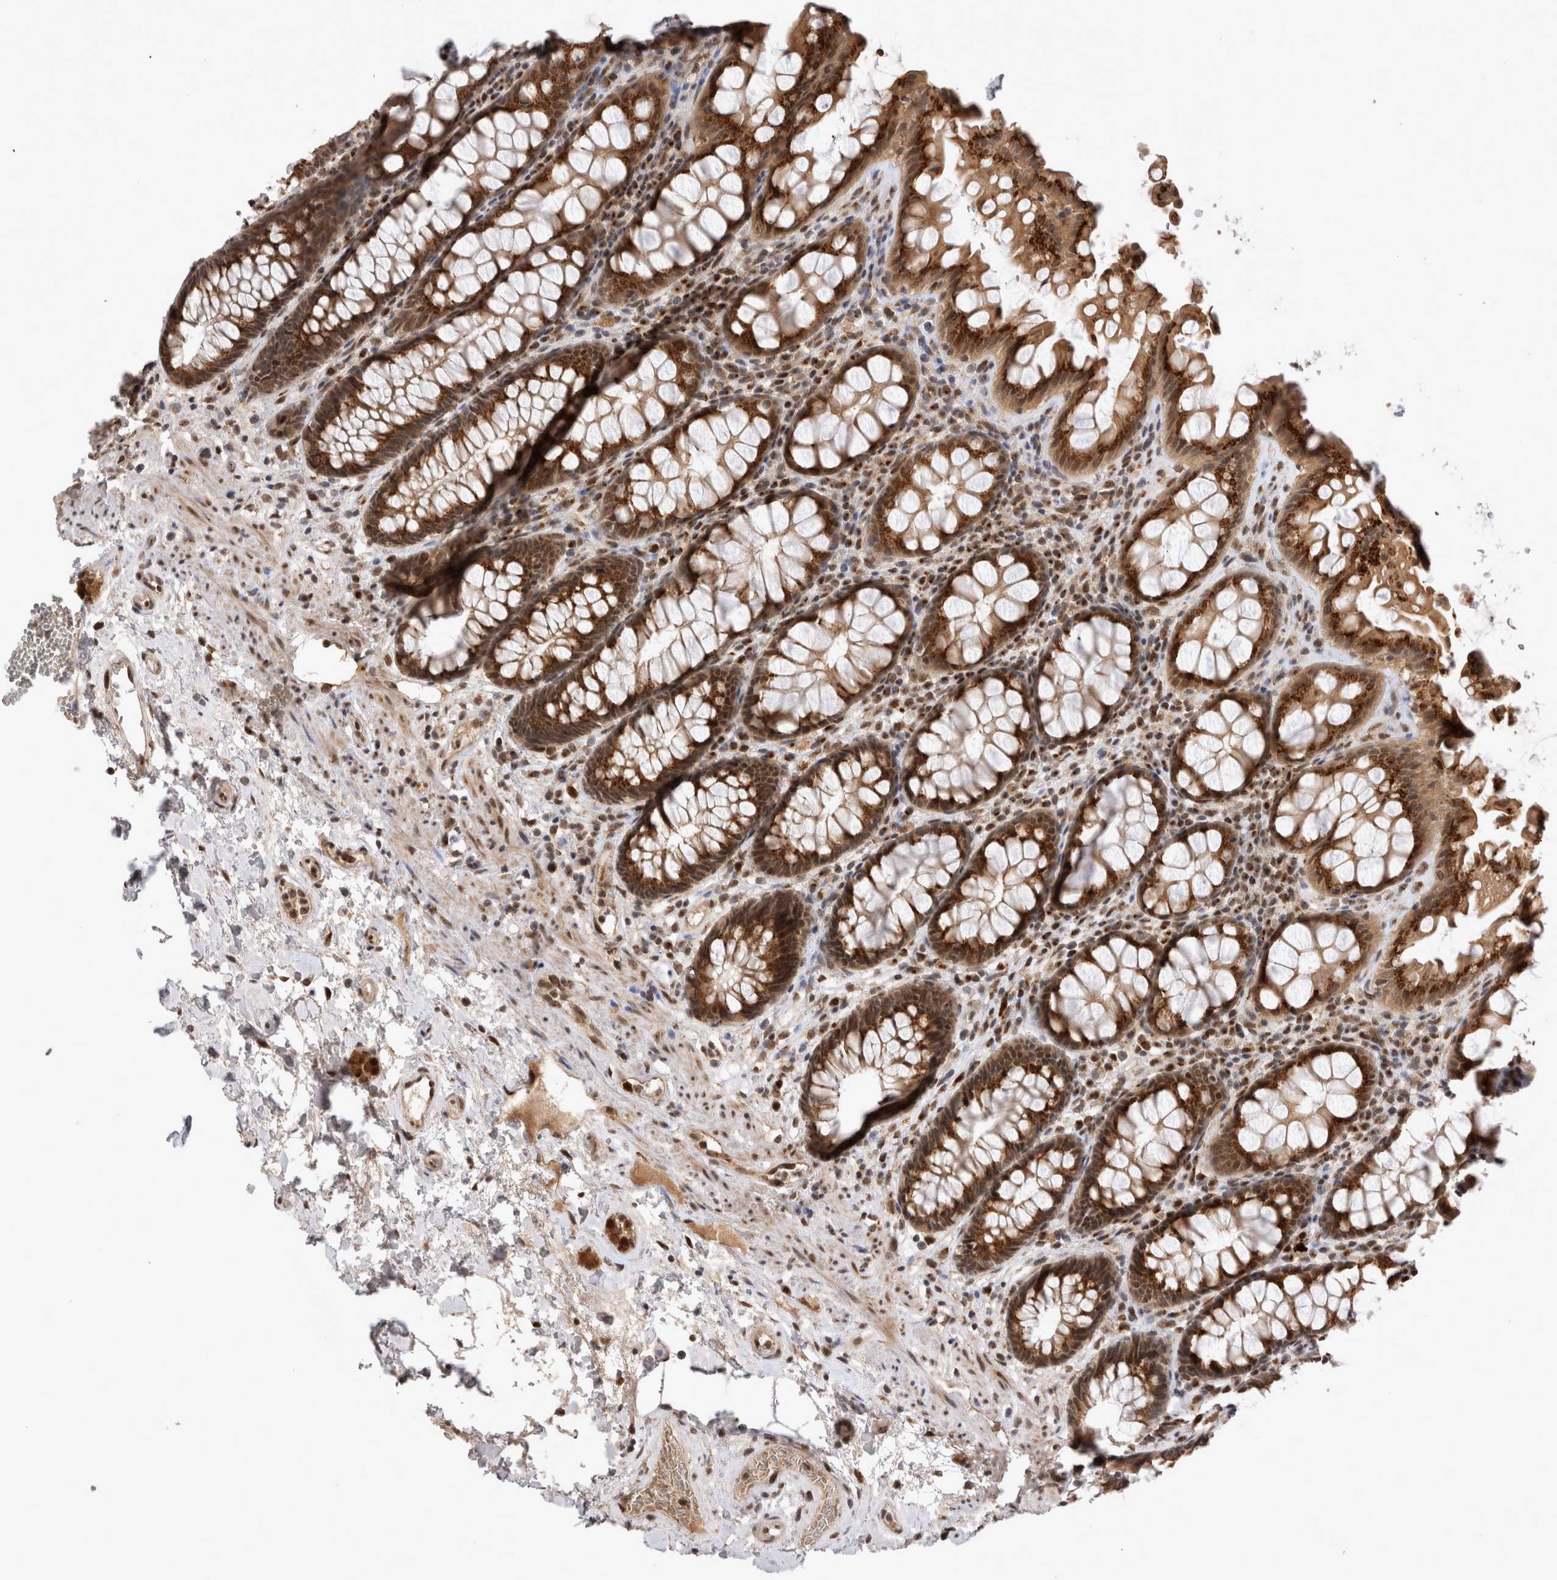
{"staining": {"intensity": "strong", "quantity": ">75%", "location": "cytoplasmic/membranous,nuclear"}, "tissue": "rectum", "cell_type": "Glandular cells", "image_type": "normal", "snomed": [{"axis": "morphology", "description": "Normal tissue, NOS"}, {"axis": "topography", "description": "Rectum"}], "caption": "Immunohistochemical staining of normal human rectum demonstrates high levels of strong cytoplasmic/membranous,nuclear positivity in approximately >75% of glandular cells. (Stains: DAB in brown, nuclei in blue, Microscopy: brightfield microscopy at high magnification).", "gene": "TMEM65", "patient": {"sex": "male", "age": 64}}